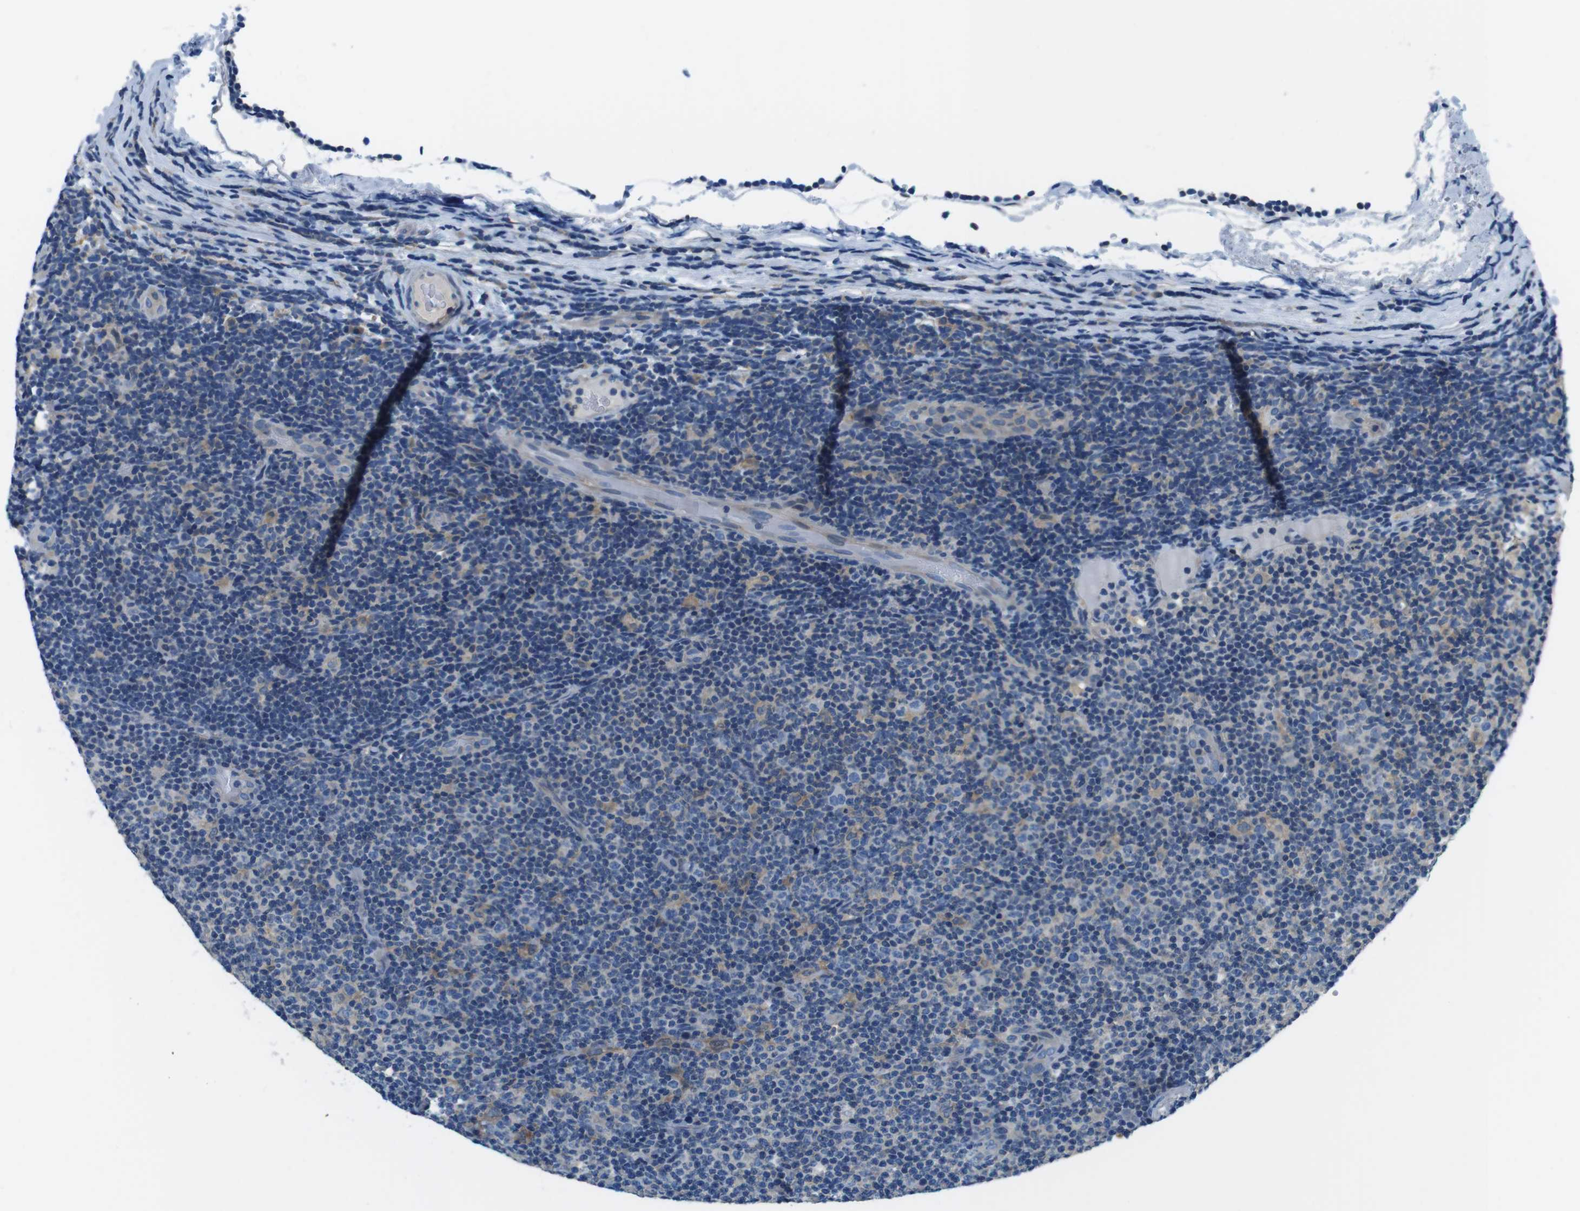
{"staining": {"intensity": "negative", "quantity": "none", "location": "none"}, "tissue": "lymphoma", "cell_type": "Tumor cells", "image_type": "cancer", "snomed": [{"axis": "morphology", "description": "Malignant lymphoma, non-Hodgkin's type, Low grade"}, {"axis": "topography", "description": "Lymph node"}], "caption": "IHC micrograph of neoplastic tissue: human lymphoma stained with DAB (3,3'-diaminobenzidine) displays no significant protein positivity in tumor cells.", "gene": "DENND4C", "patient": {"sex": "male", "age": 83}}